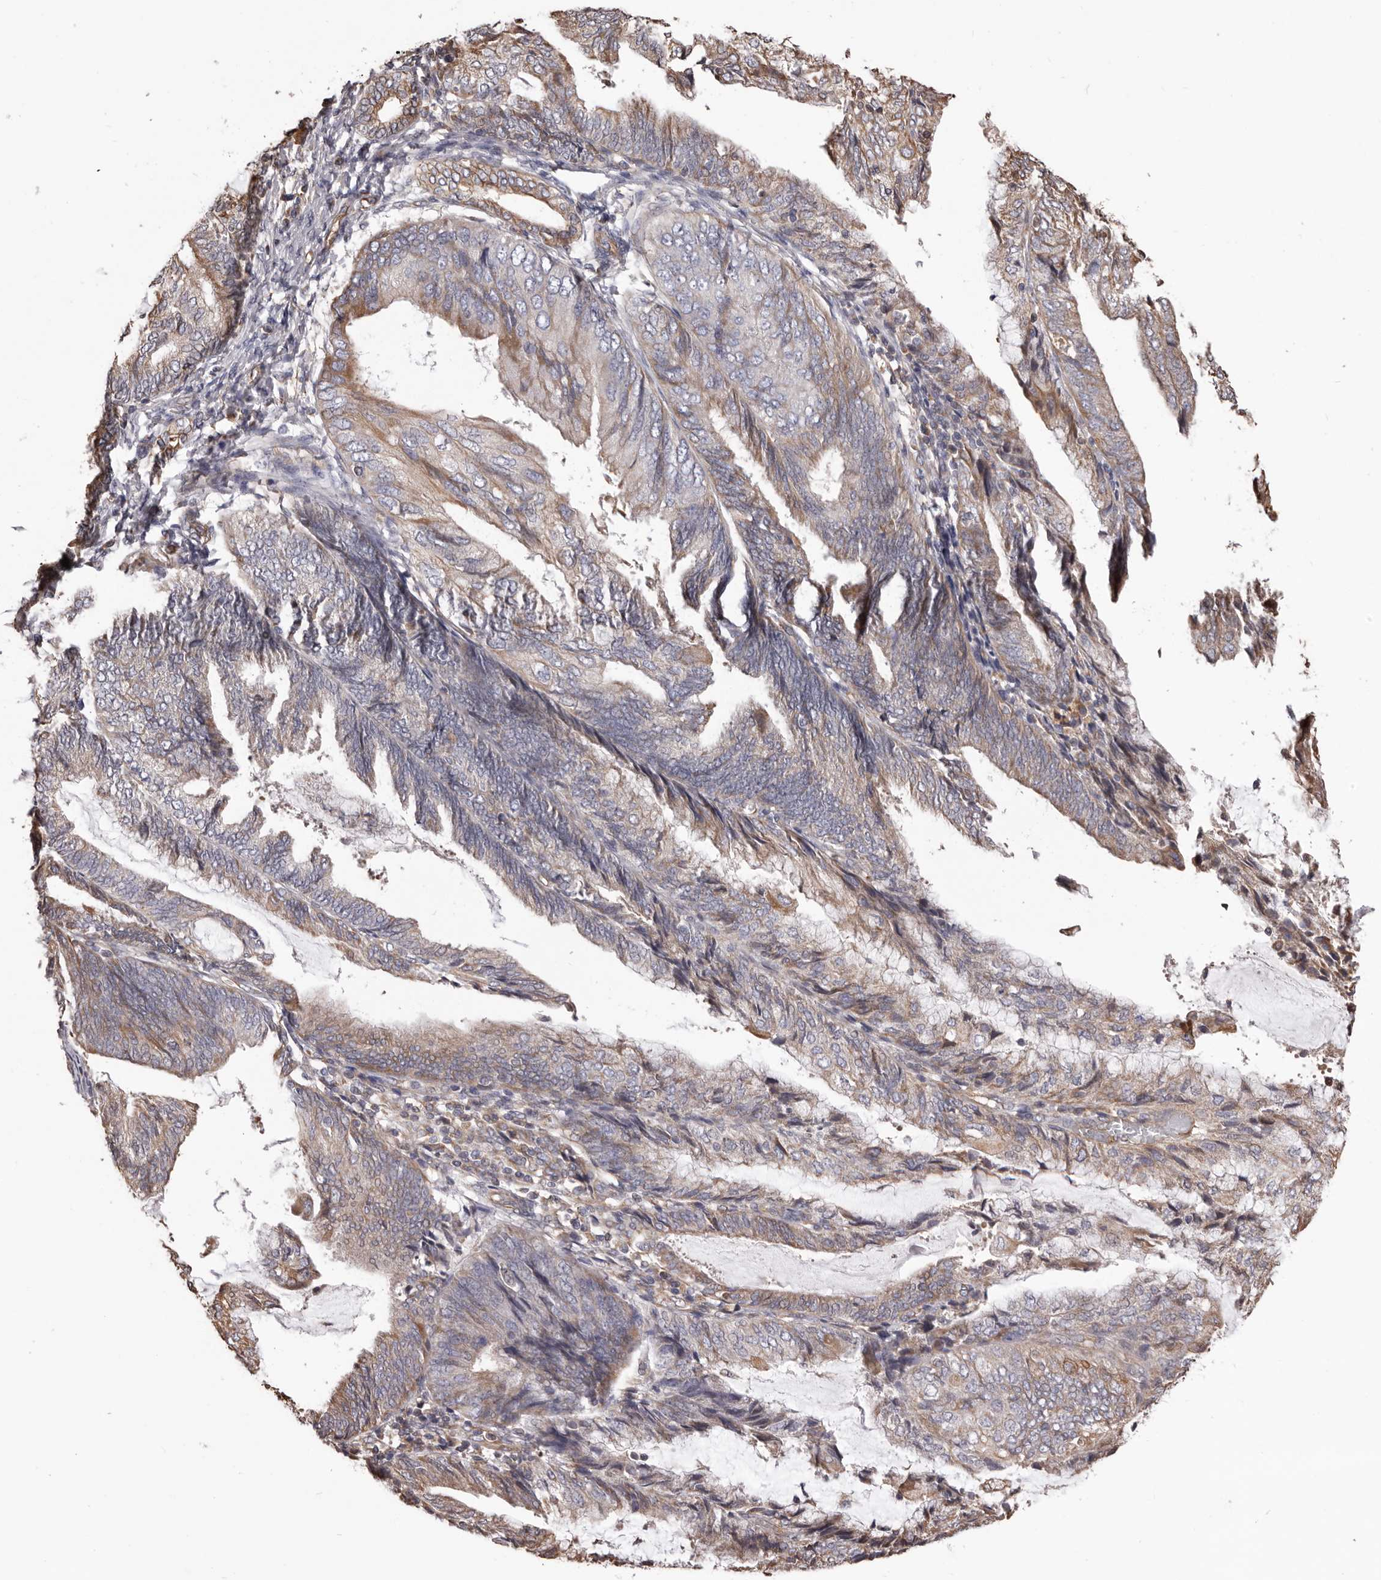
{"staining": {"intensity": "weak", "quantity": "25%-75%", "location": "cytoplasmic/membranous"}, "tissue": "endometrial cancer", "cell_type": "Tumor cells", "image_type": "cancer", "snomed": [{"axis": "morphology", "description": "Adenocarcinoma, NOS"}, {"axis": "topography", "description": "Endometrium"}], "caption": "Tumor cells show weak cytoplasmic/membranous staining in approximately 25%-75% of cells in endometrial cancer.", "gene": "CEP104", "patient": {"sex": "female", "age": 81}}